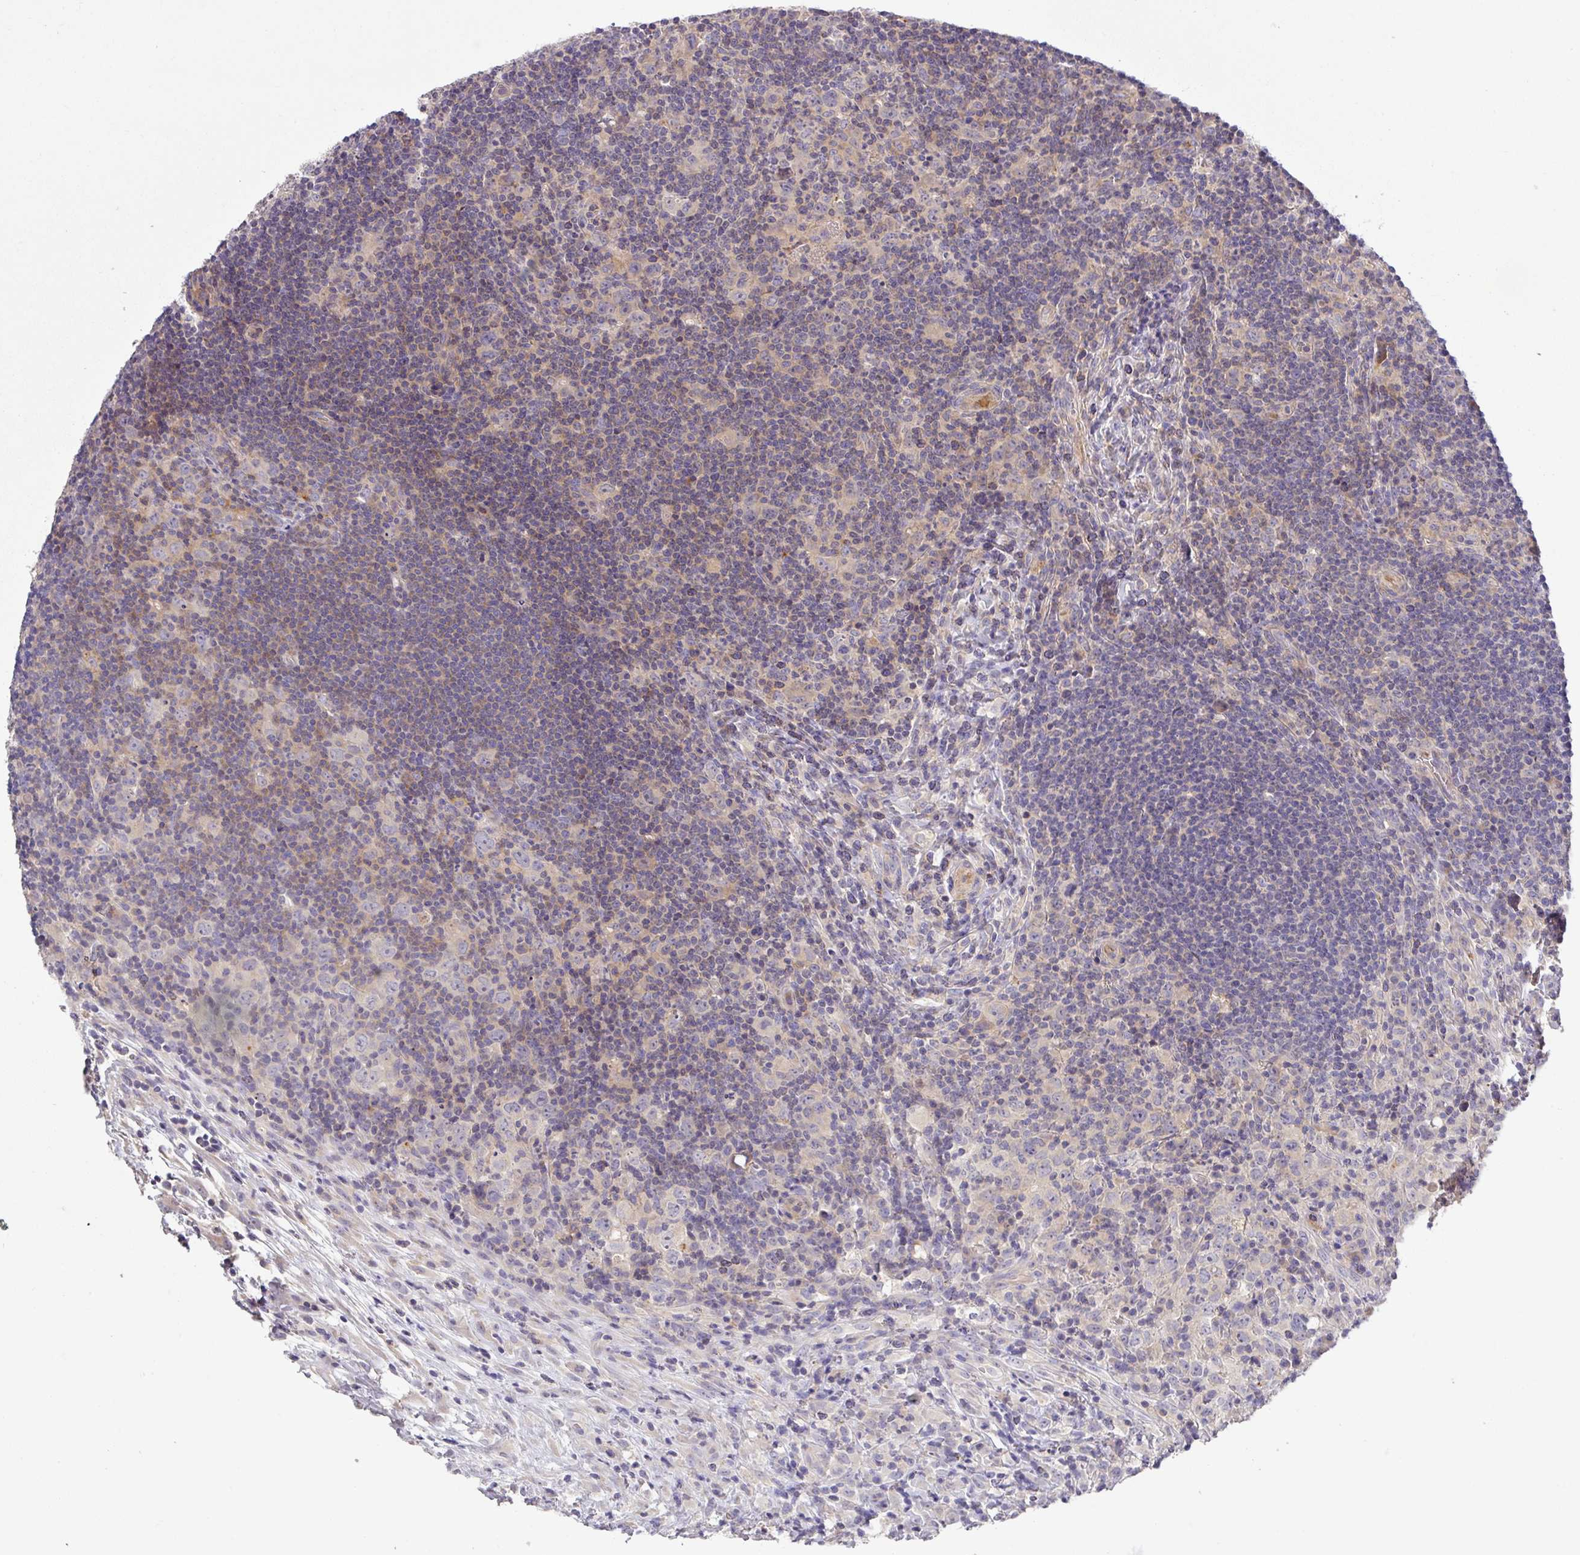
{"staining": {"intensity": "negative", "quantity": "none", "location": "none"}, "tissue": "lymphoma", "cell_type": "Tumor cells", "image_type": "cancer", "snomed": [{"axis": "morphology", "description": "Hodgkin's disease, NOS"}, {"axis": "topography", "description": "Lymph node"}], "caption": "IHC image of lymphoma stained for a protein (brown), which shows no staining in tumor cells.", "gene": "HOXC13", "patient": {"sex": "female", "age": 18}}